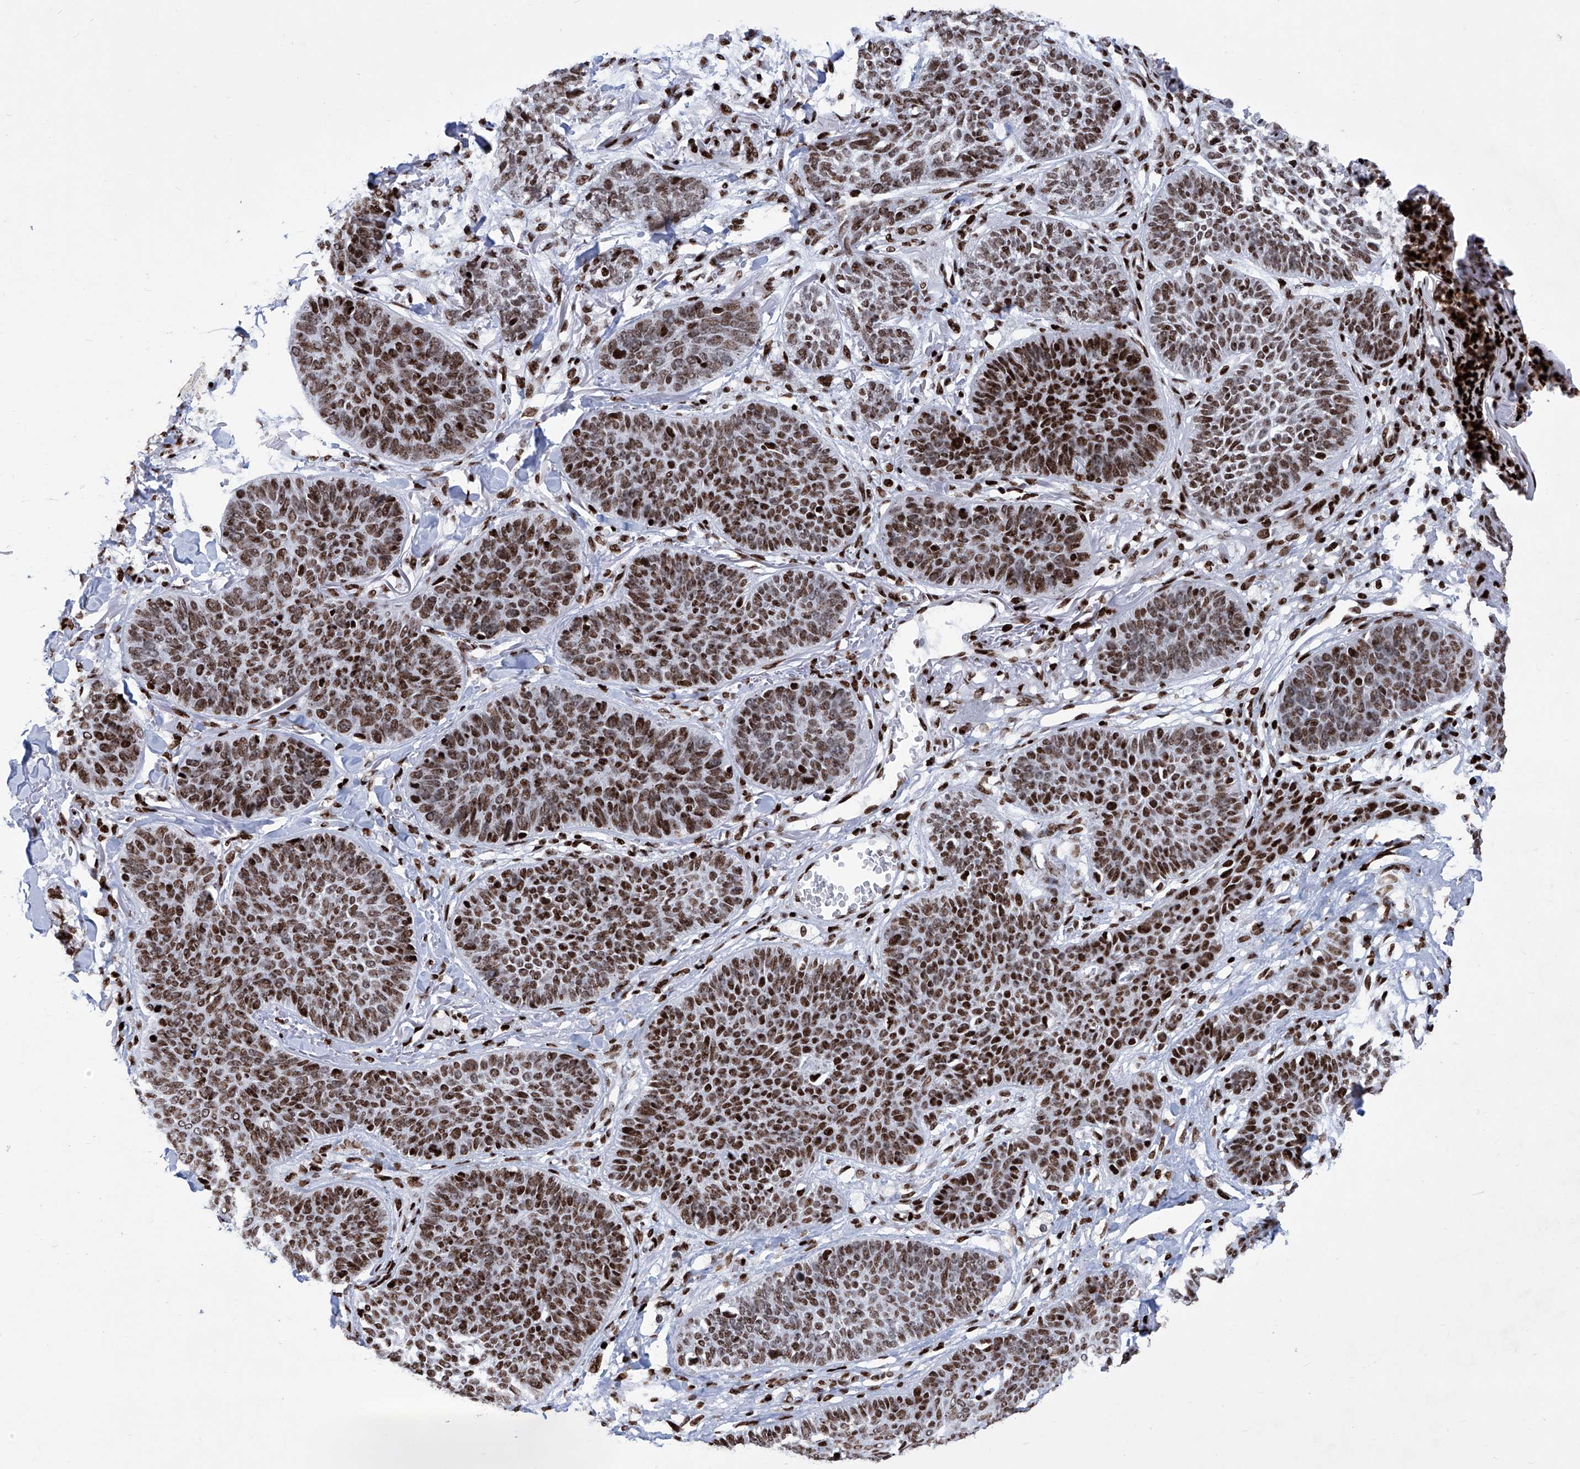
{"staining": {"intensity": "strong", "quantity": ">75%", "location": "nuclear"}, "tissue": "skin cancer", "cell_type": "Tumor cells", "image_type": "cancer", "snomed": [{"axis": "morphology", "description": "Basal cell carcinoma"}, {"axis": "topography", "description": "Skin"}], "caption": "This is an image of immunohistochemistry staining of basal cell carcinoma (skin), which shows strong expression in the nuclear of tumor cells.", "gene": "HEY2", "patient": {"sex": "male", "age": 85}}